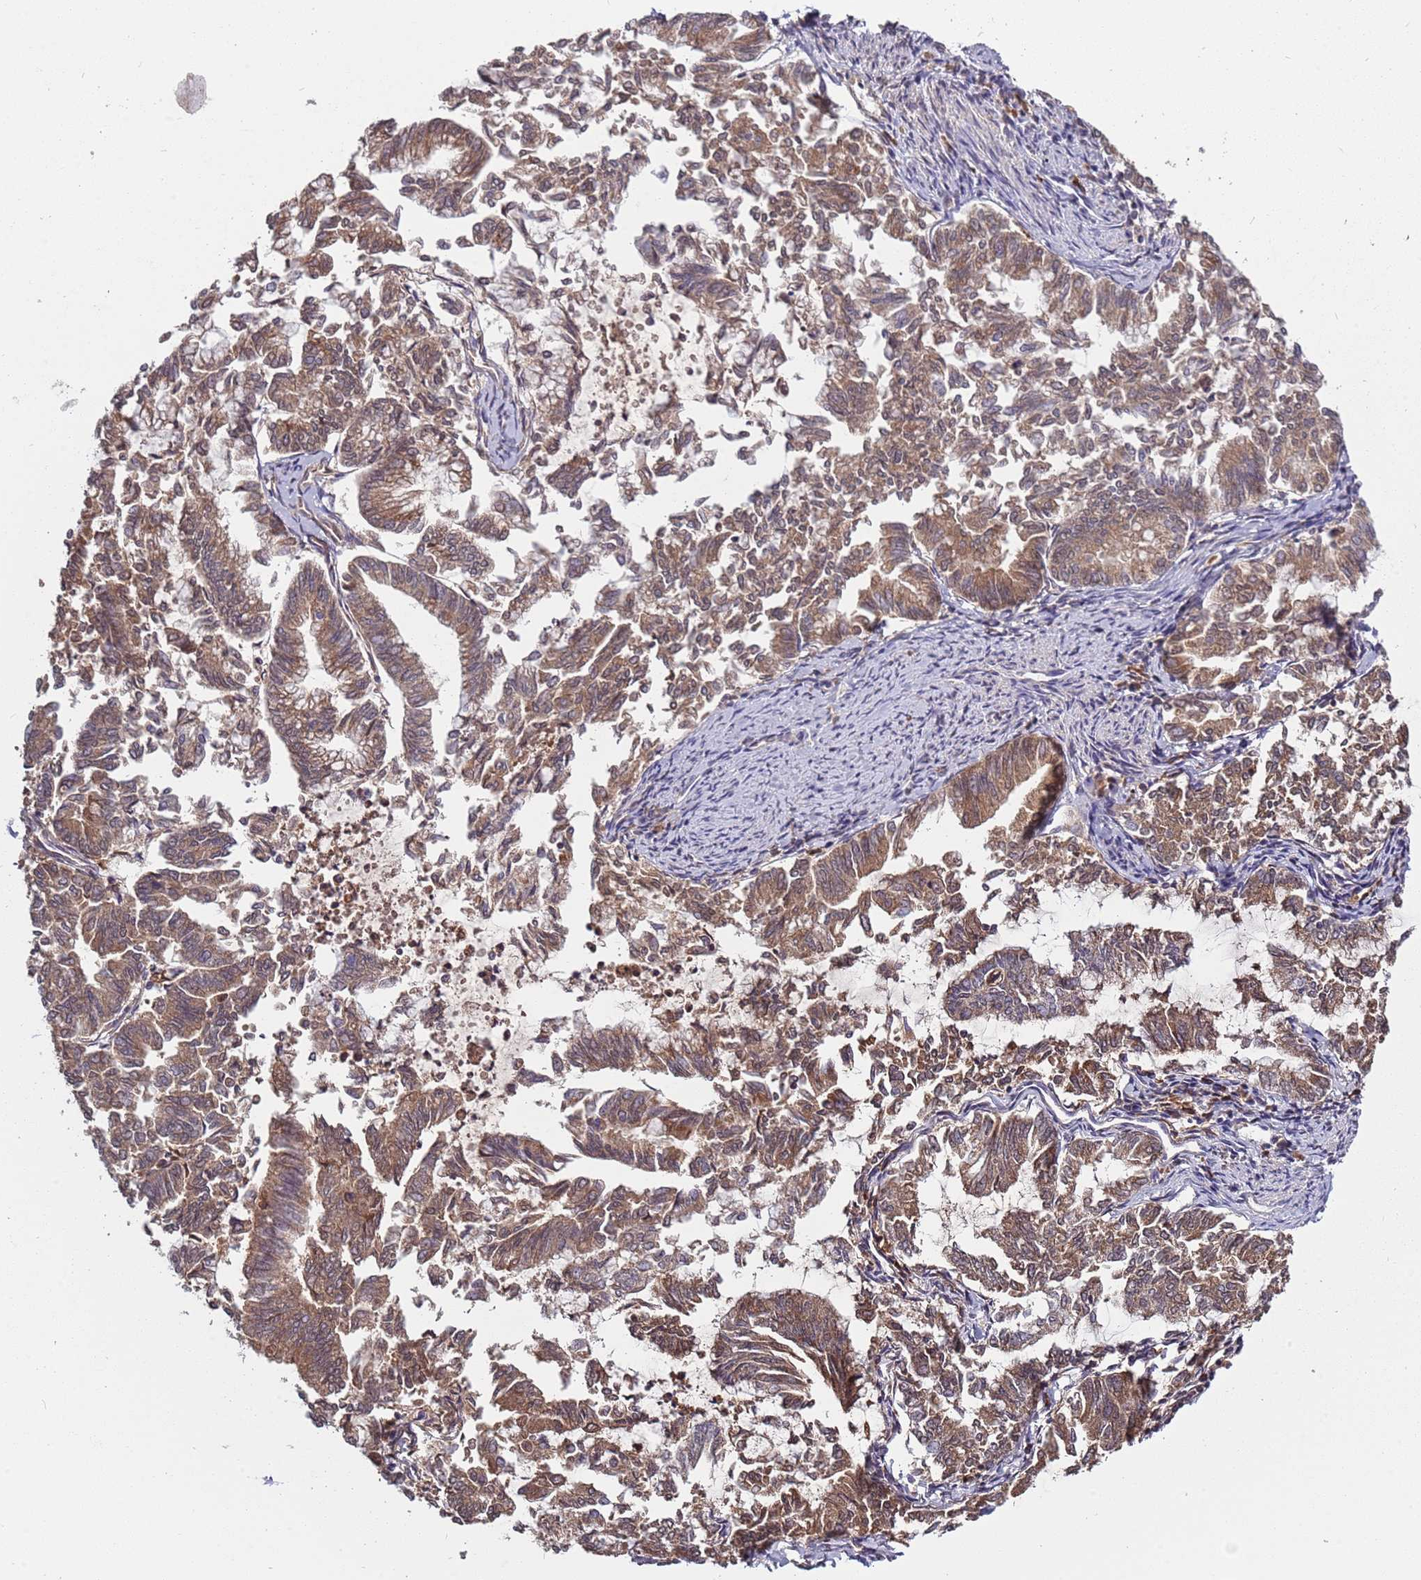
{"staining": {"intensity": "moderate", "quantity": ">75%", "location": "cytoplasmic/membranous"}, "tissue": "endometrial cancer", "cell_type": "Tumor cells", "image_type": "cancer", "snomed": [{"axis": "morphology", "description": "Adenocarcinoma, NOS"}, {"axis": "topography", "description": "Endometrium"}], "caption": "Immunohistochemistry (IHC) of human endometrial cancer (adenocarcinoma) shows medium levels of moderate cytoplasmic/membranous staining in approximately >75% of tumor cells.", "gene": "USP32", "patient": {"sex": "female", "age": 79}}